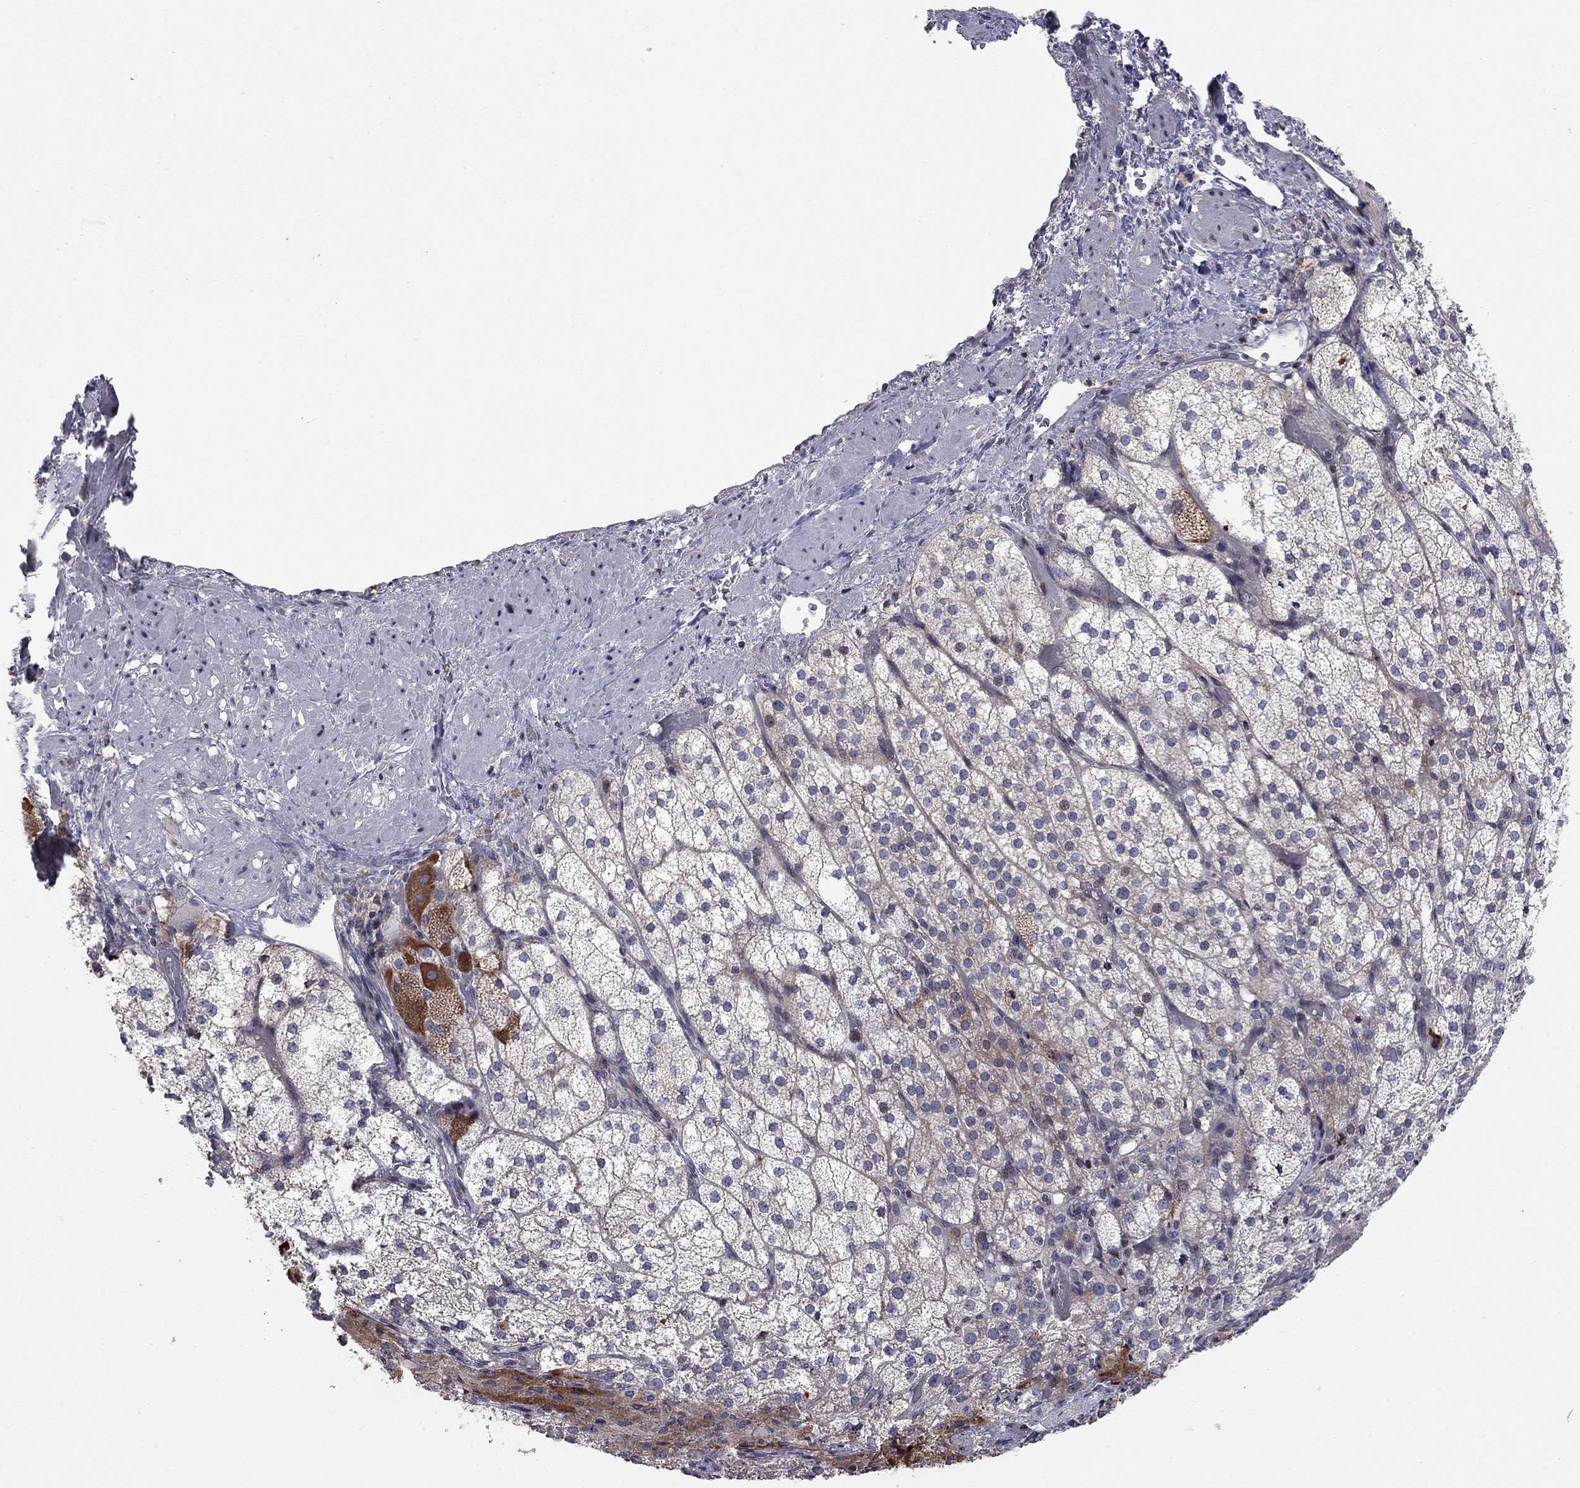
{"staining": {"intensity": "strong", "quantity": "<25%", "location": "cytoplasmic/membranous"}, "tissue": "adrenal gland", "cell_type": "Glandular cells", "image_type": "normal", "snomed": [{"axis": "morphology", "description": "Normal tissue, NOS"}, {"axis": "topography", "description": "Adrenal gland"}], "caption": "Immunohistochemical staining of normal human adrenal gland exhibits strong cytoplasmic/membranous protein expression in about <25% of glandular cells.", "gene": "ERN2", "patient": {"sex": "female", "age": 60}}